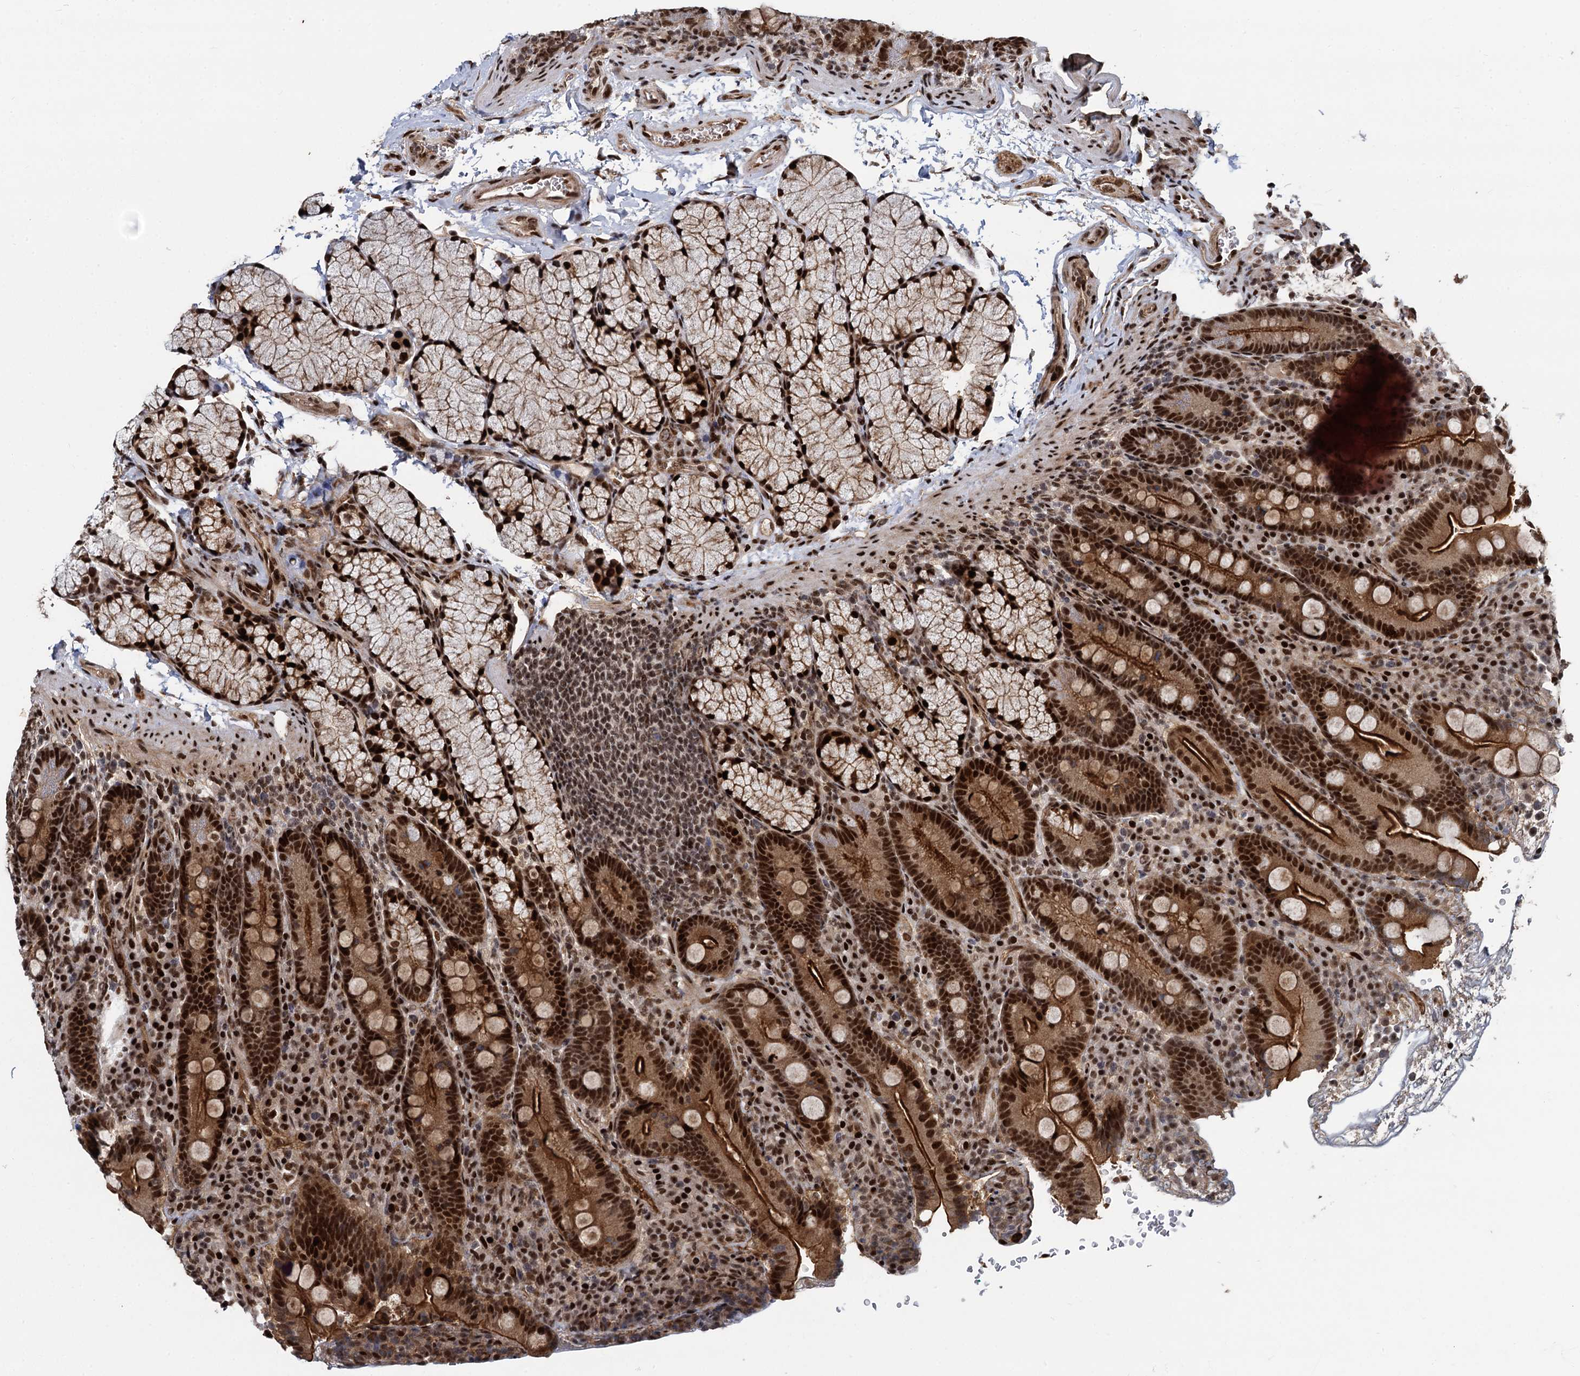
{"staining": {"intensity": "strong", "quantity": ">75%", "location": "cytoplasmic/membranous,nuclear"}, "tissue": "duodenum", "cell_type": "Glandular cells", "image_type": "normal", "snomed": [{"axis": "morphology", "description": "Normal tissue, NOS"}, {"axis": "topography", "description": "Duodenum"}], "caption": "Normal duodenum exhibits strong cytoplasmic/membranous,nuclear positivity in approximately >75% of glandular cells, visualized by immunohistochemistry. (IHC, brightfield microscopy, high magnification).", "gene": "ANKRD49", "patient": {"sex": "male", "age": 35}}